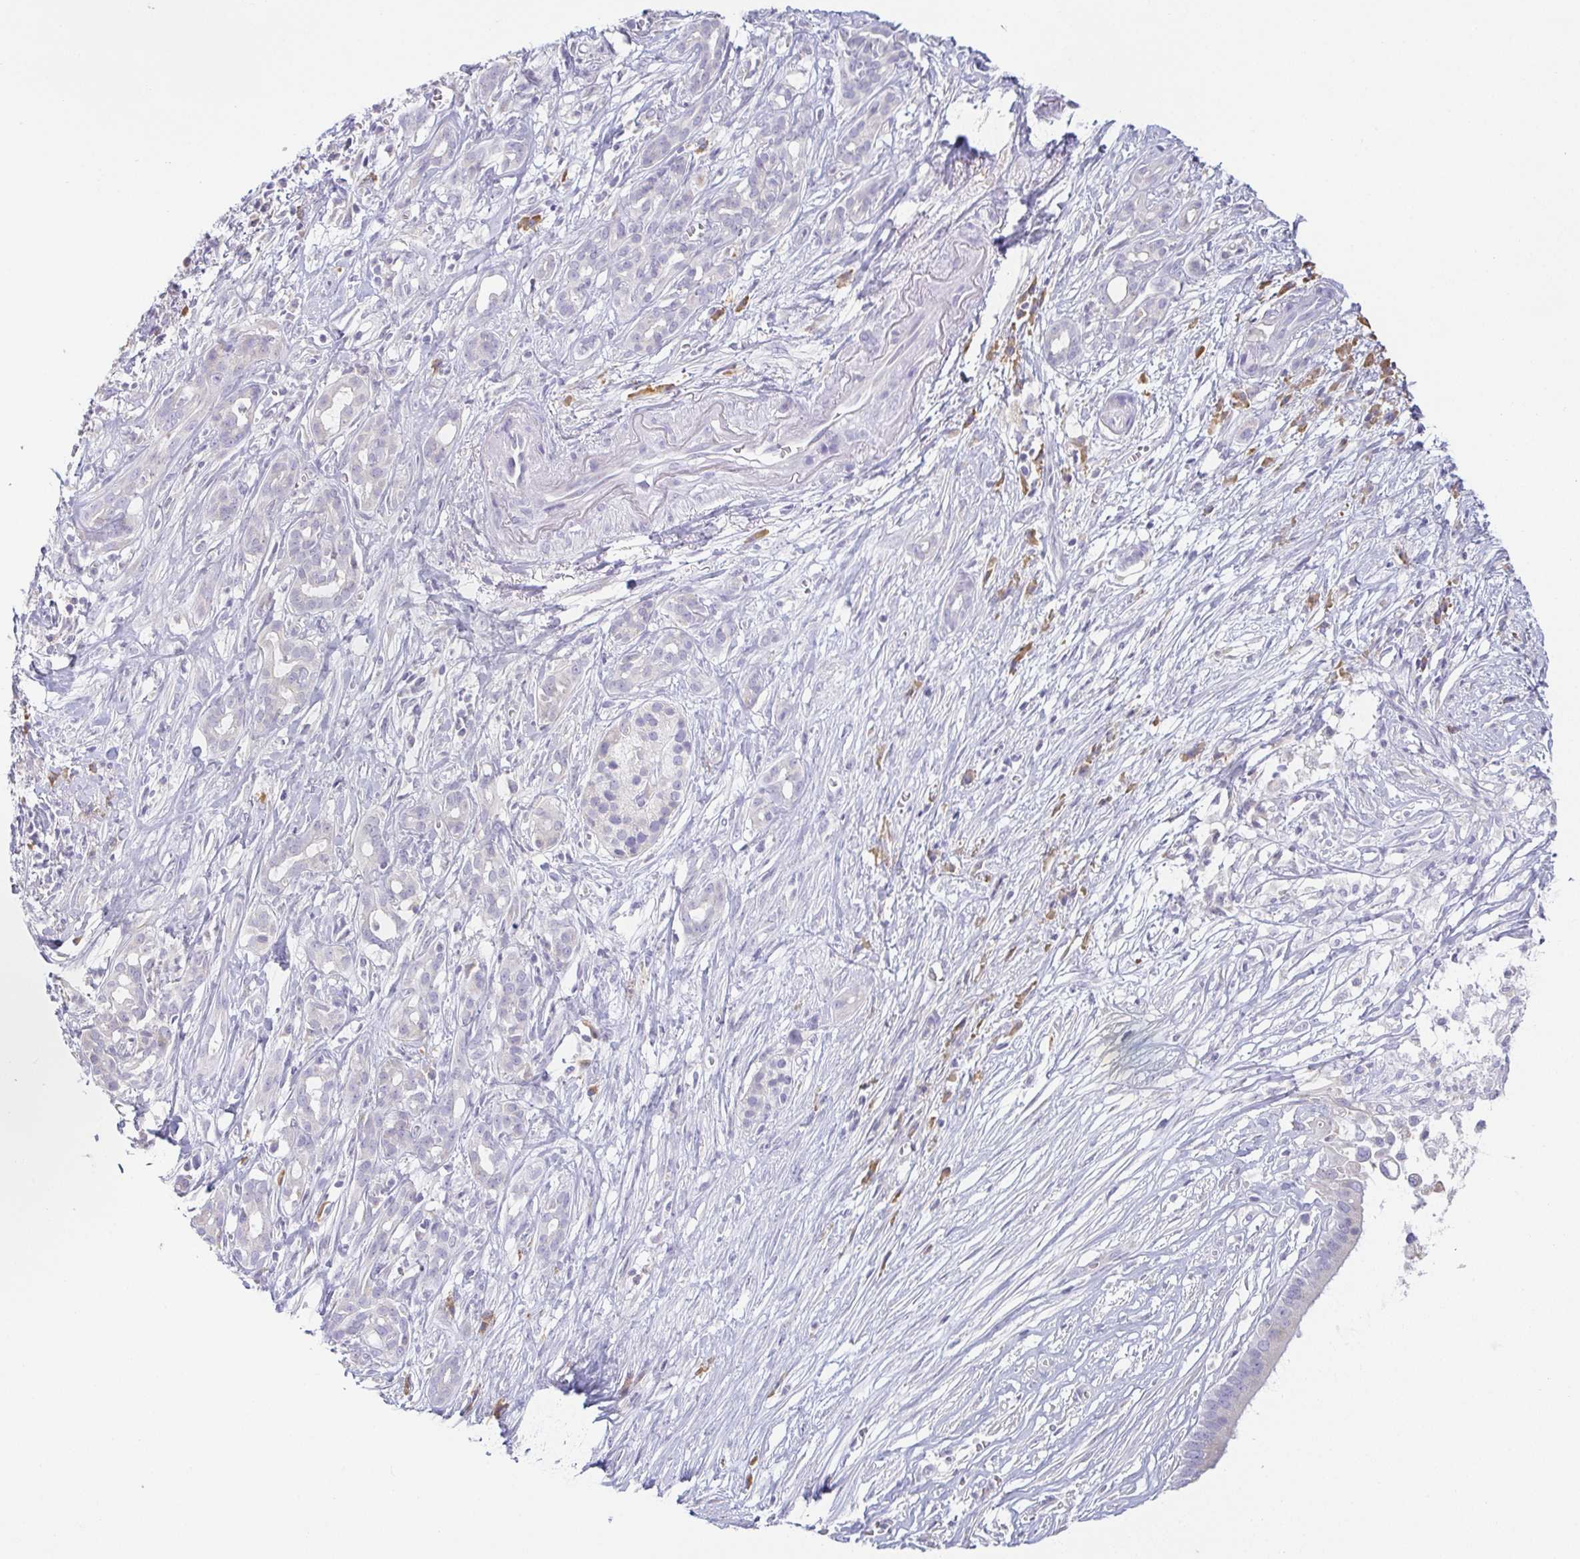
{"staining": {"intensity": "negative", "quantity": "none", "location": "none"}, "tissue": "pancreatic cancer", "cell_type": "Tumor cells", "image_type": "cancer", "snomed": [{"axis": "morphology", "description": "Adenocarcinoma, NOS"}, {"axis": "topography", "description": "Pancreas"}], "caption": "IHC of human pancreatic cancer (adenocarcinoma) exhibits no positivity in tumor cells.", "gene": "PRR27", "patient": {"sex": "male", "age": 61}}